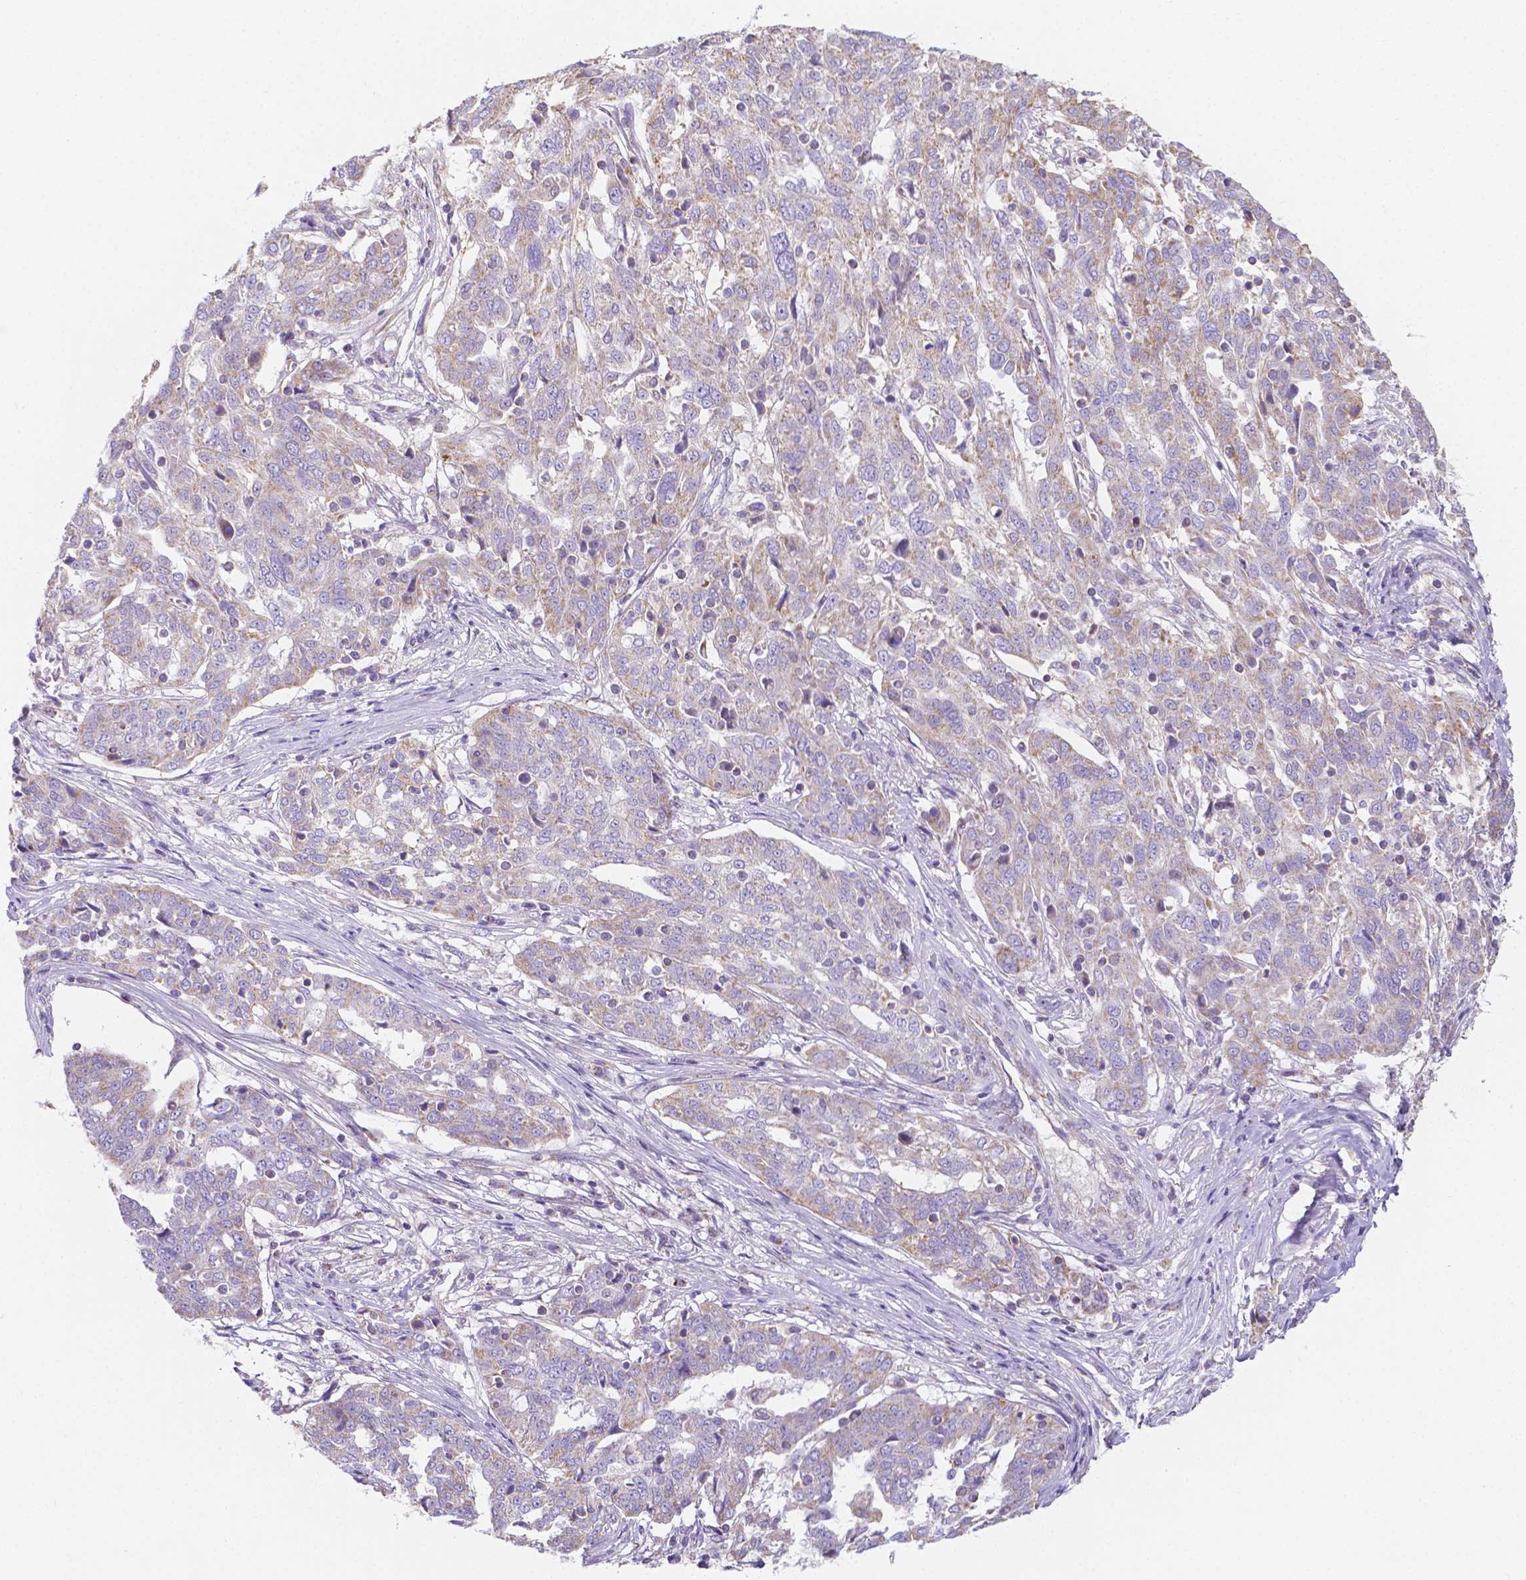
{"staining": {"intensity": "weak", "quantity": "25%-75%", "location": "cytoplasmic/membranous"}, "tissue": "ovarian cancer", "cell_type": "Tumor cells", "image_type": "cancer", "snomed": [{"axis": "morphology", "description": "Cystadenocarcinoma, serous, NOS"}, {"axis": "topography", "description": "Ovary"}], "caption": "Tumor cells demonstrate low levels of weak cytoplasmic/membranous expression in about 25%-75% of cells in human ovarian cancer.", "gene": "SGTB", "patient": {"sex": "female", "age": 67}}